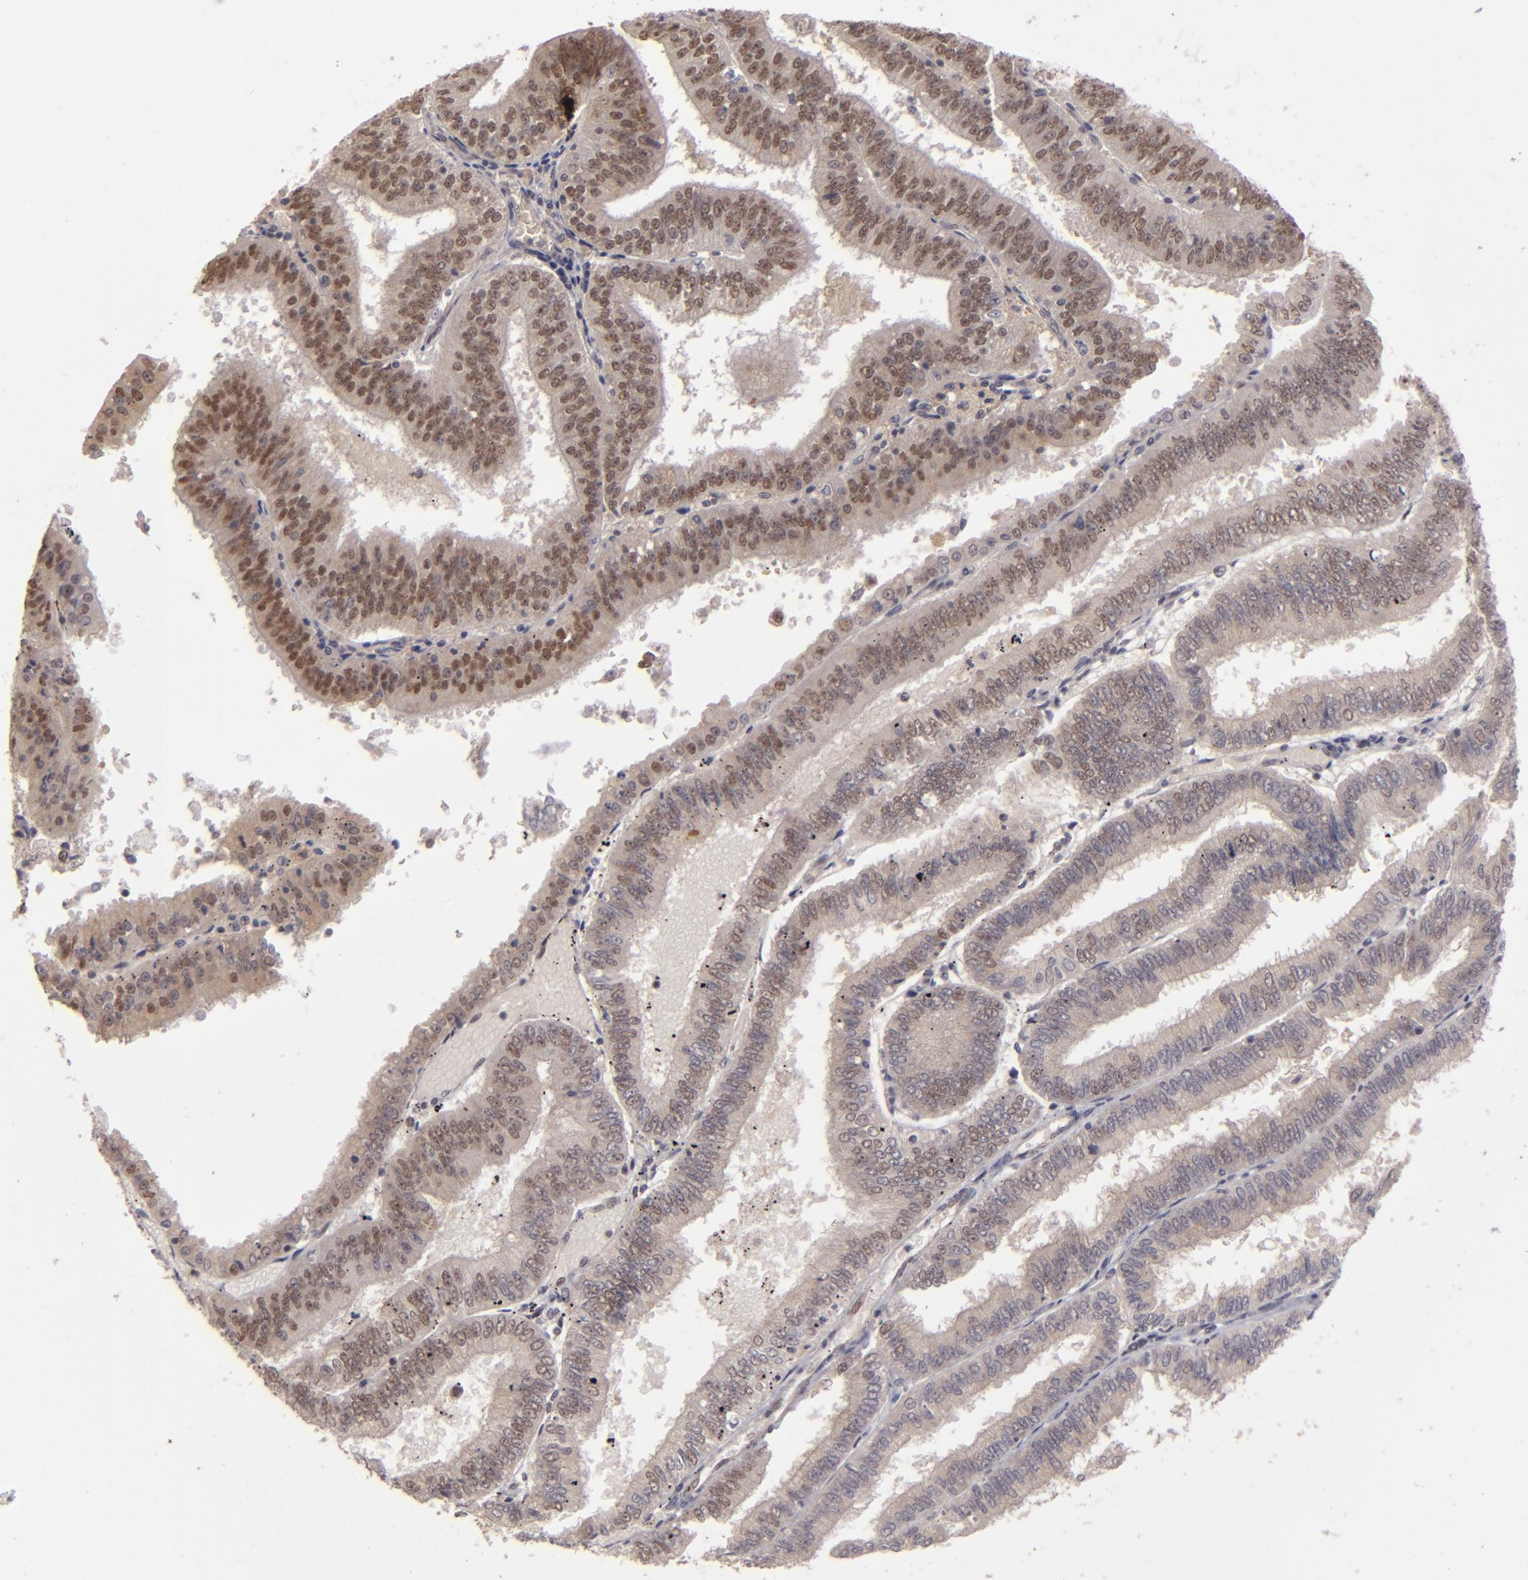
{"staining": {"intensity": "weak", "quantity": "<25%", "location": "nuclear"}, "tissue": "endometrial cancer", "cell_type": "Tumor cells", "image_type": "cancer", "snomed": [{"axis": "morphology", "description": "Adenocarcinoma, NOS"}, {"axis": "topography", "description": "Endometrium"}], "caption": "IHC image of endometrial cancer (adenocarcinoma) stained for a protein (brown), which reveals no expression in tumor cells. The staining is performed using DAB brown chromogen with nuclei counter-stained in using hematoxylin.", "gene": "DFFA", "patient": {"sex": "female", "age": 66}}